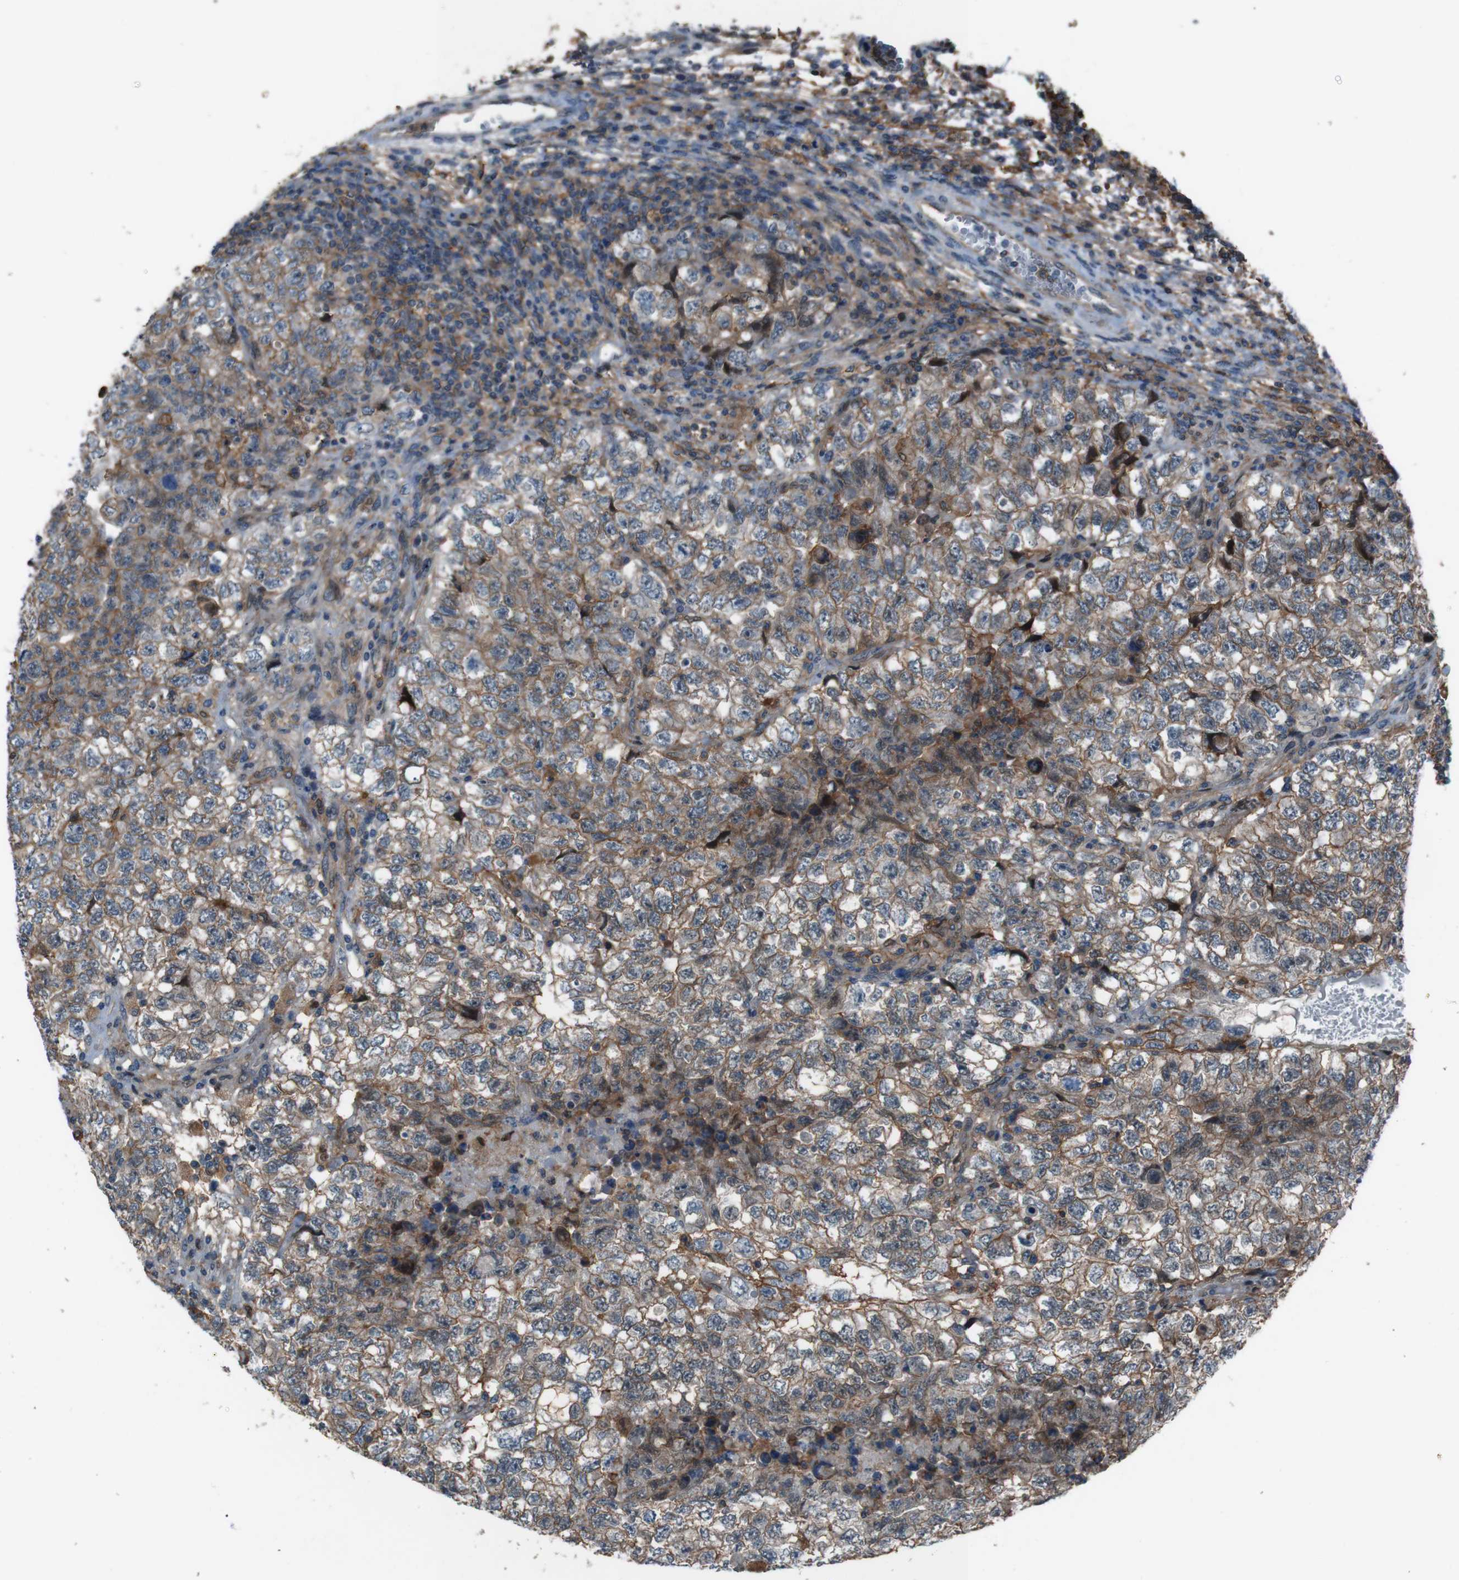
{"staining": {"intensity": "moderate", "quantity": ">75%", "location": "cytoplasmic/membranous"}, "tissue": "testis cancer", "cell_type": "Tumor cells", "image_type": "cancer", "snomed": [{"axis": "morphology", "description": "Carcinoma, Embryonal, NOS"}, {"axis": "topography", "description": "Testis"}], "caption": "Immunohistochemistry of embryonal carcinoma (testis) exhibits medium levels of moderate cytoplasmic/membranous positivity in about >75% of tumor cells.", "gene": "ATP2B1", "patient": {"sex": "male", "age": 36}}